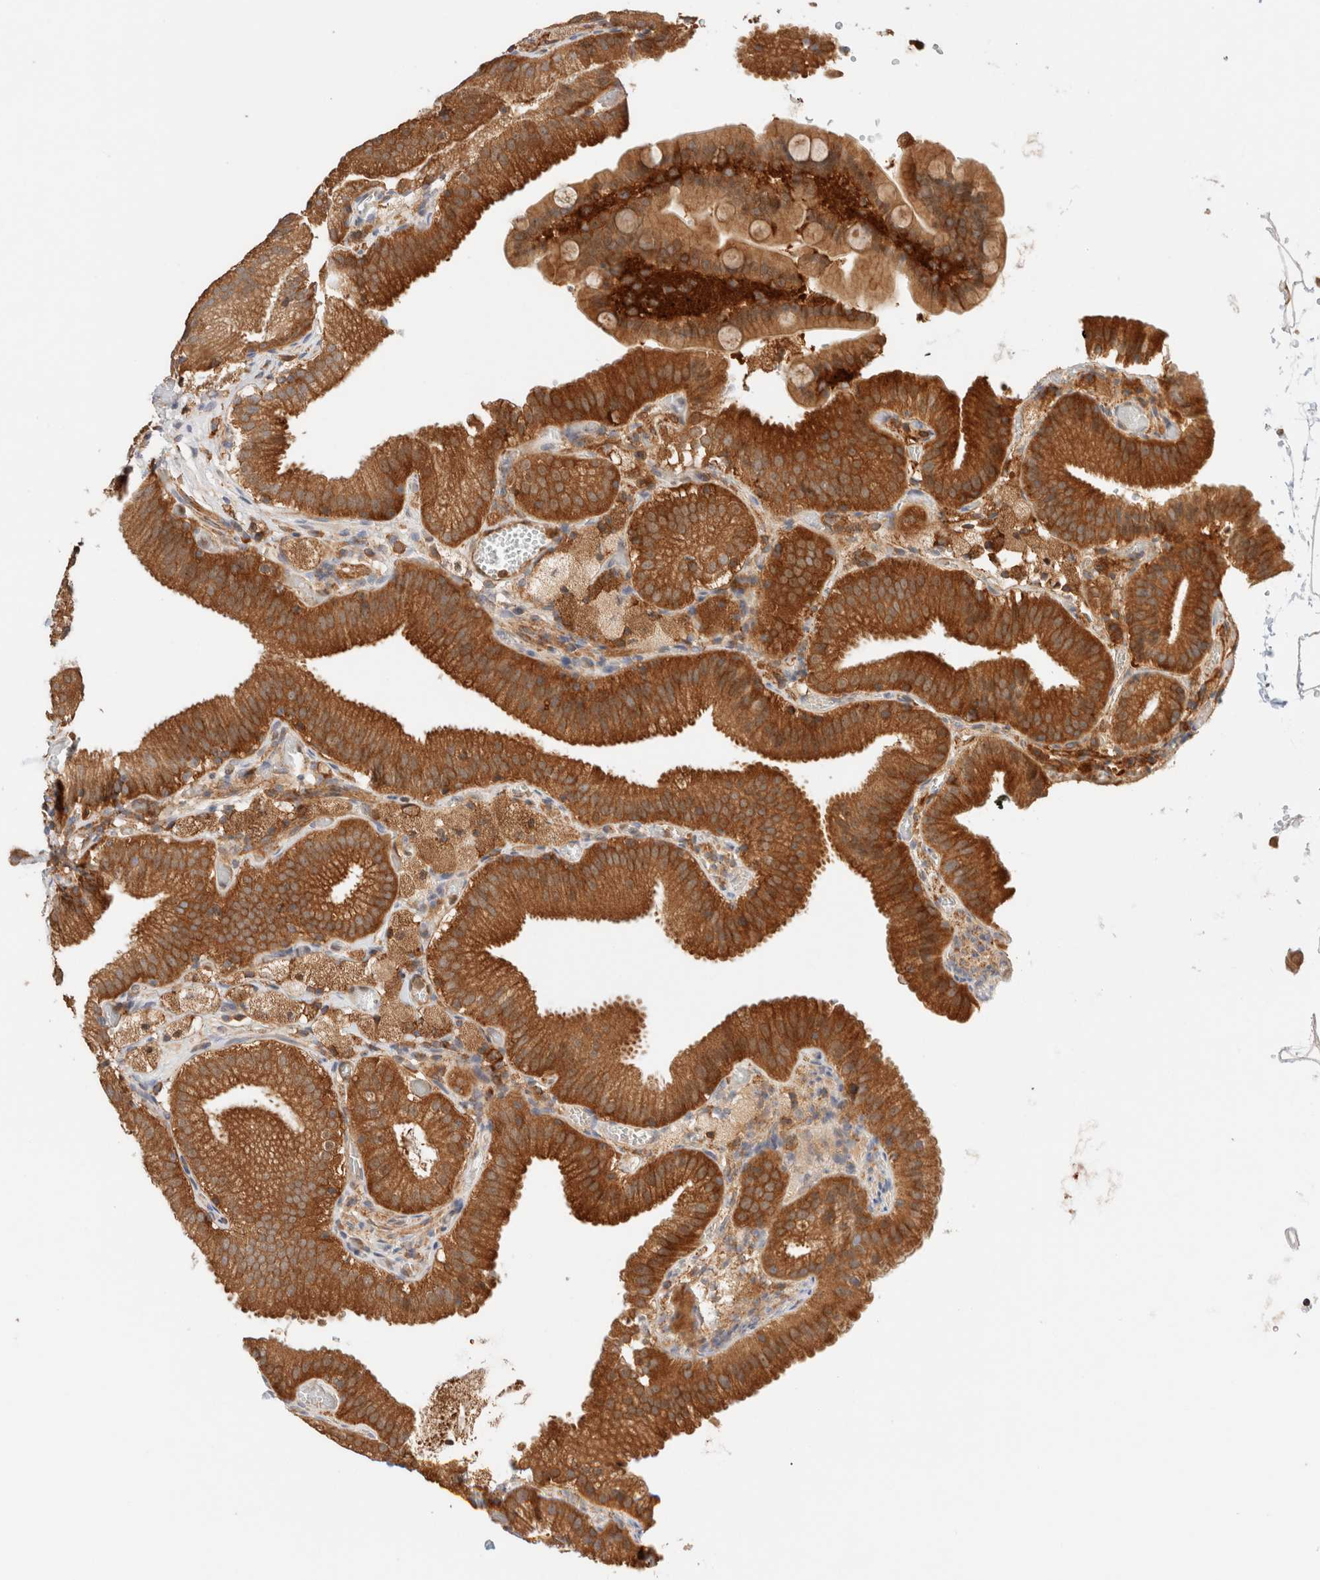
{"staining": {"intensity": "strong", "quantity": ">75%", "location": "cytoplasmic/membranous"}, "tissue": "gallbladder", "cell_type": "Glandular cells", "image_type": "normal", "snomed": [{"axis": "morphology", "description": "Normal tissue, NOS"}, {"axis": "topography", "description": "Gallbladder"}], "caption": "Immunohistochemistry (IHC) (DAB (3,3'-diaminobenzidine)) staining of unremarkable gallbladder demonstrates strong cytoplasmic/membranous protein expression in about >75% of glandular cells. Using DAB (3,3'-diaminobenzidine) (brown) and hematoxylin (blue) stains, captured at high magnification using brightfield microscopy.", "gene": "RABEP1", "patient": {"sex": "male", "age": 54}}